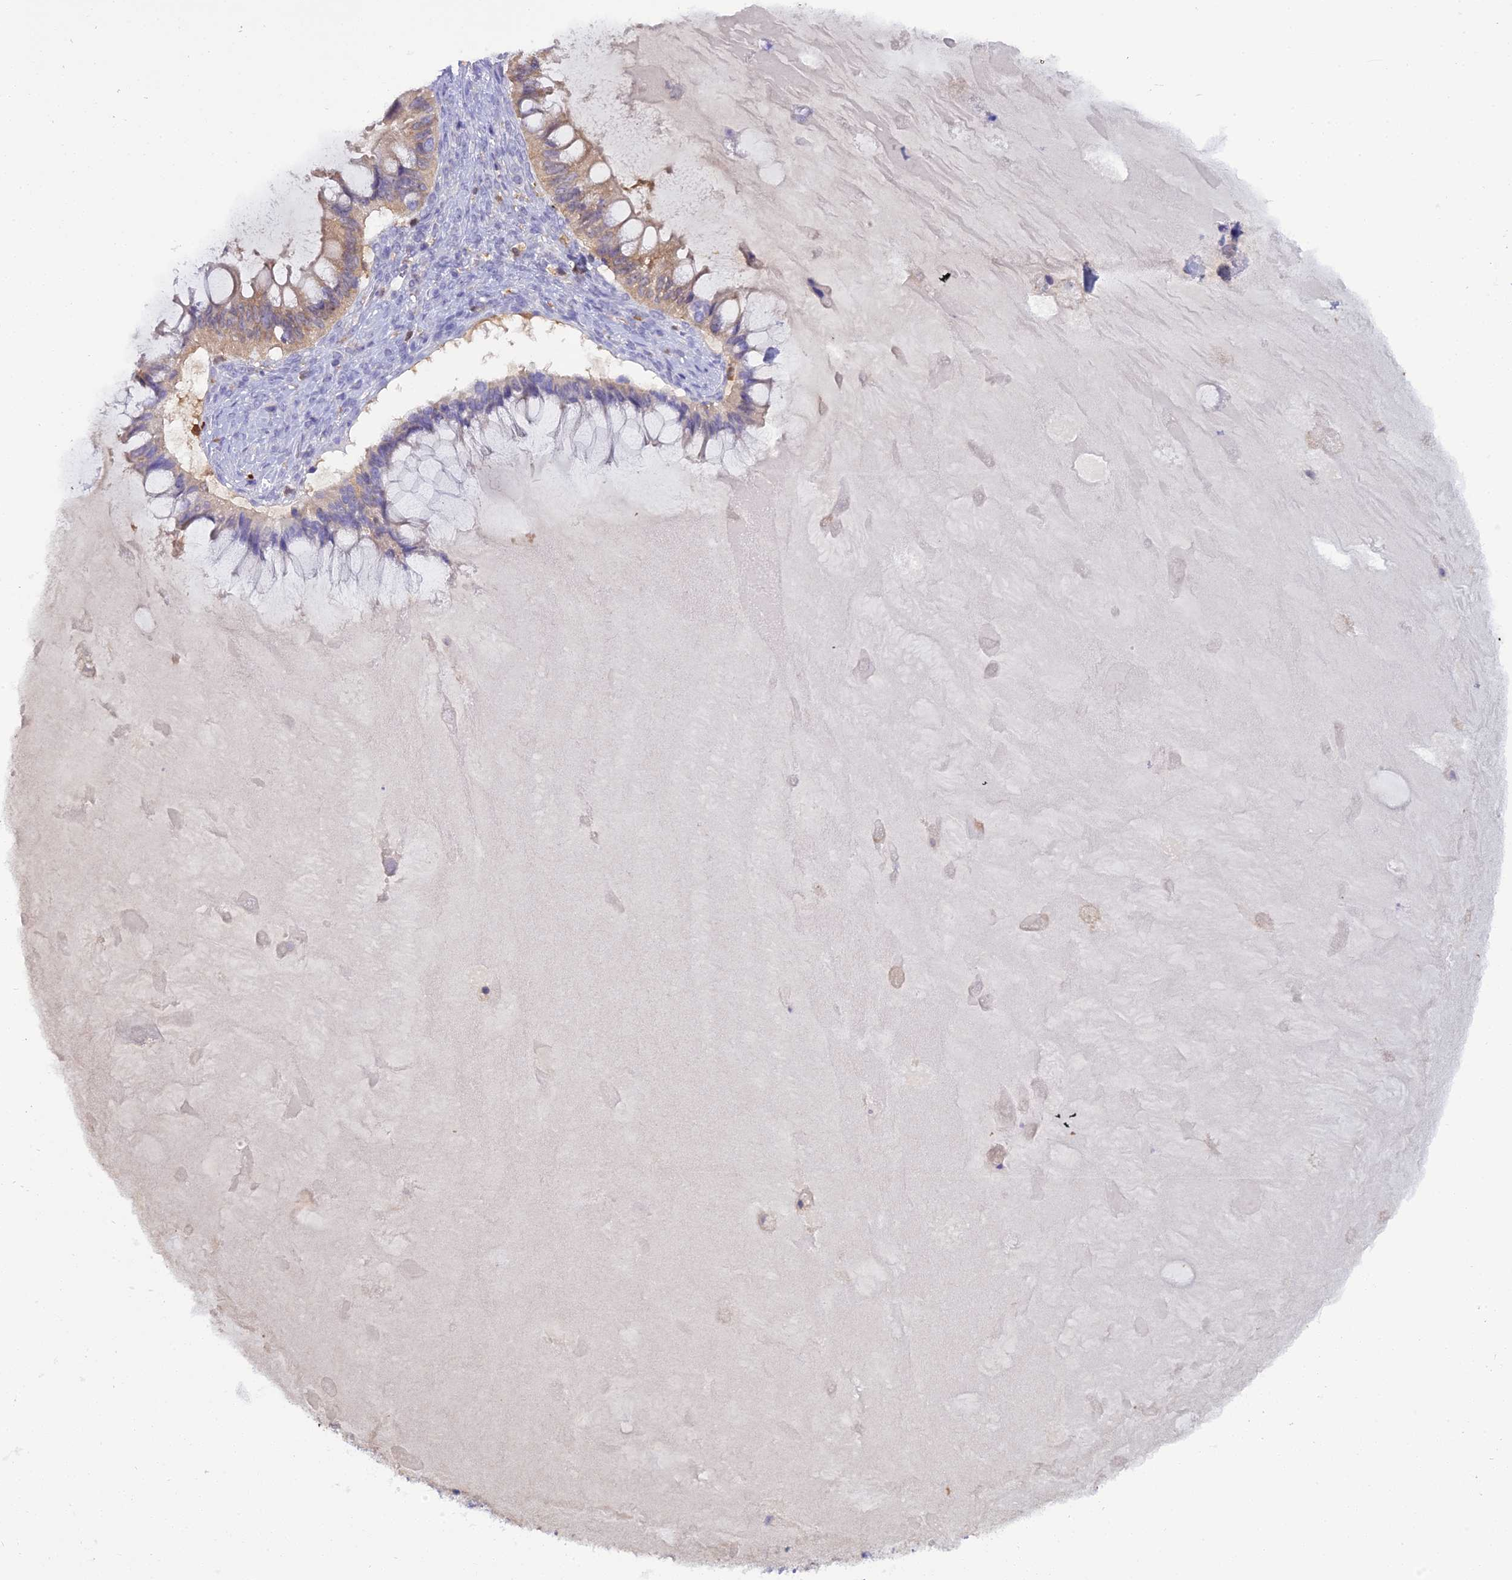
{"staining": {"intensity": "moderate", "quantity": "25%-75%", "location": "cytoplasmic/membranous"}, "tissue": "ovarian cancer", "cell_type": "Tumor cells", "image_type": "cancer", "snomed": [{"axis": "morphology", "description": "Cystadenocarcinoma, mucinous, NOS"}, {"axis": "topography", "description": "Ovary"}], "caption": "A photomicrograph showing moderate cytoplasmic/membranous expression in approximately 25%-75% of tumor cells in ovarian cancer, as visualized by brown immunohistochemical staining.", "gene": "BLNK", "patient": {"sex": "female", "age": 61}}